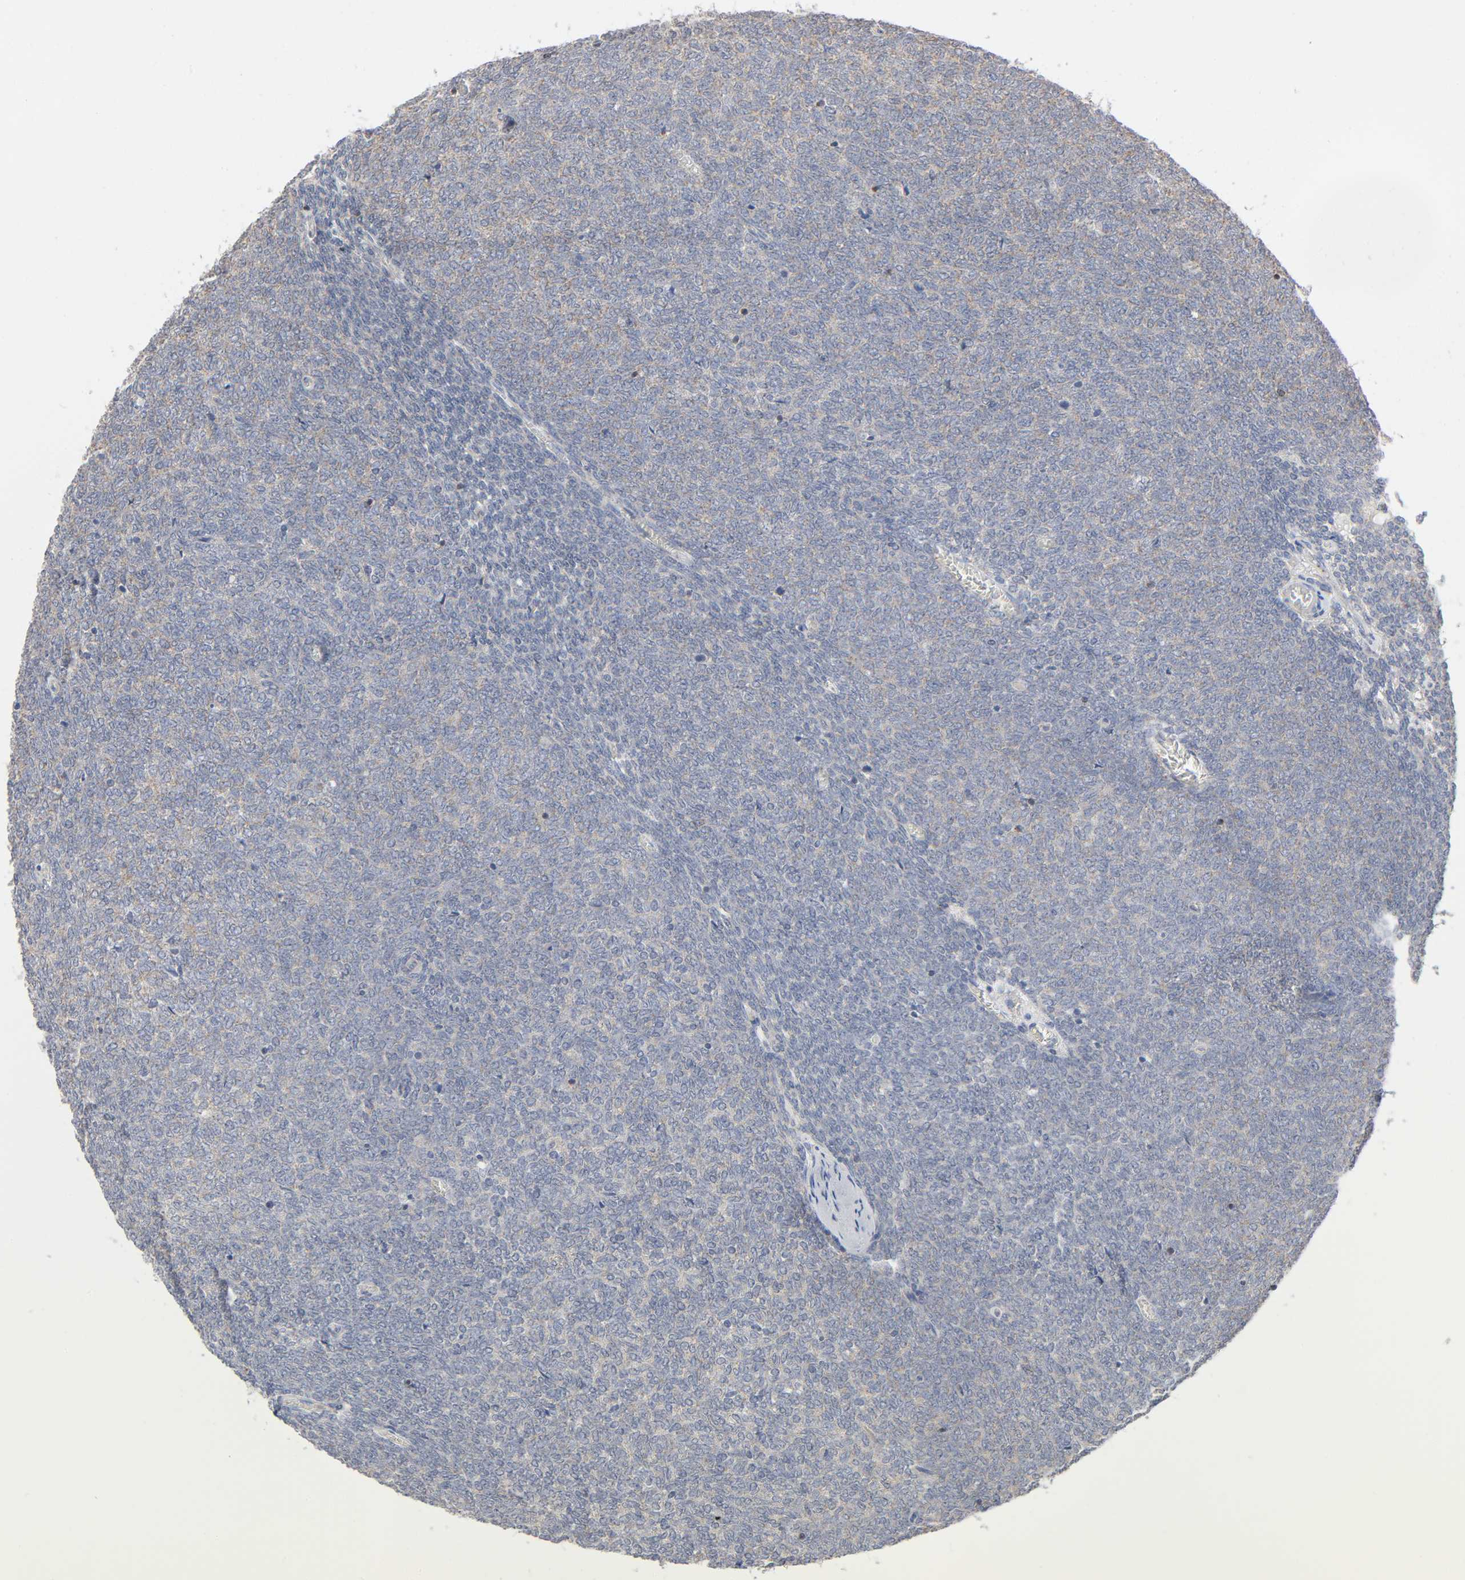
{"staining": {"intensity": "weak", "quantity": ">75%", "location": "cytoplasmic/membranous"}, "tissue": "renal cancer", "cell_type": "Tumor cells", "image_type": "cancer", "snomed": [{"axis": "morphology", "description": "Neoplasm, malignant, NOS"}, {"axis": "topography", "description": "Kidney"}], "caption": "Immunohistochemical staining of human malignant neoplasm (renal) demonstrates low levels of weak cytoplasmic/membranous expression in approximately >75% of tumor cells. (brown staining indicates protein expression, while blue staining denotes nuclei).", "gene": "SYT16", "patient": {"sex": "male", "age": 28}}